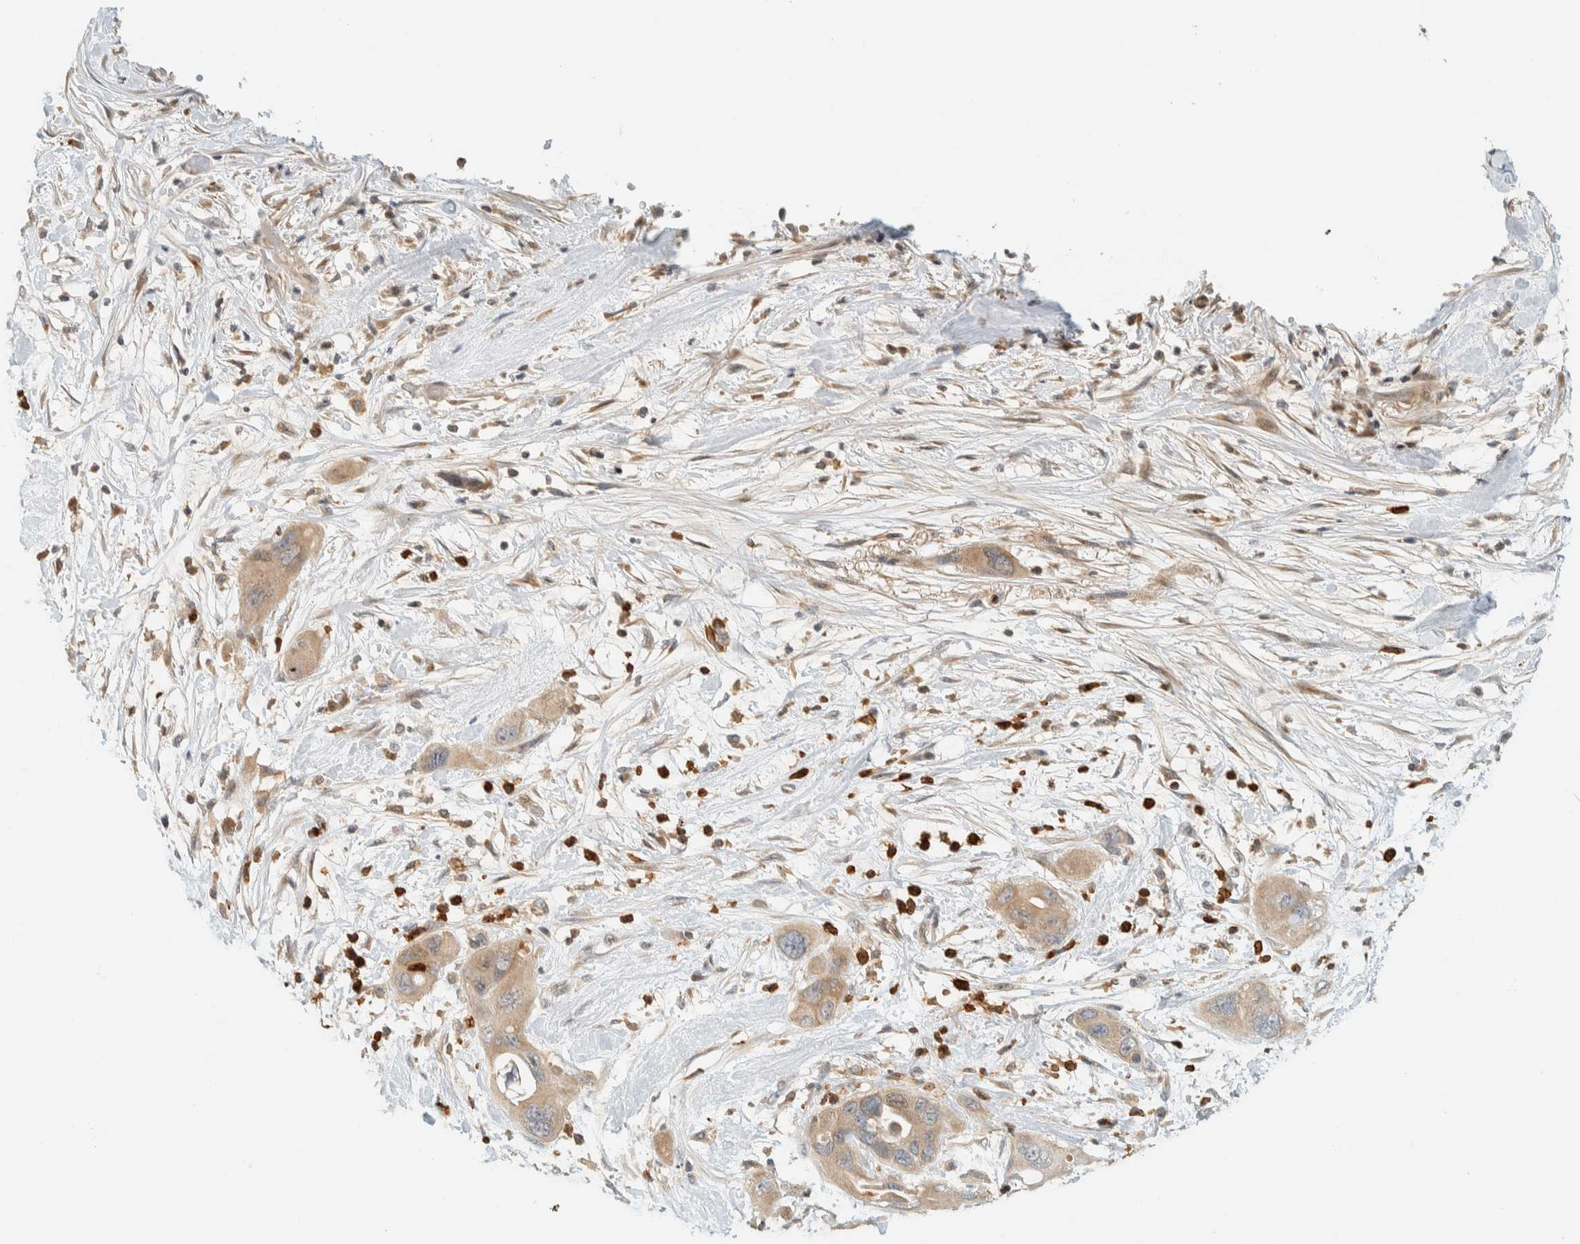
{"staining": {"intensity": "weak", "quantity": ">75%", "location": "cytoplasmic/membranous"}, "tissue": "pancreatic cancer", "cell_type": "Tumor cells", "image_type": "cancer", "snomed": [{"axis": "morphology", "description": "Adenocarcinoma, NOS"}, {"axis": "topography", "description": "Pancreas"}], "caption": "DAB immunohistochemical staining of human pancreatic adenocarcinoma exhibits weak cytoplasmic/membranous protein expression in approximately >75% of tumor cells. (IHC, brightfield microscopy, high magnification).", "gene": "CCDC171", "patient": {"sex": "female", "age": 71}}